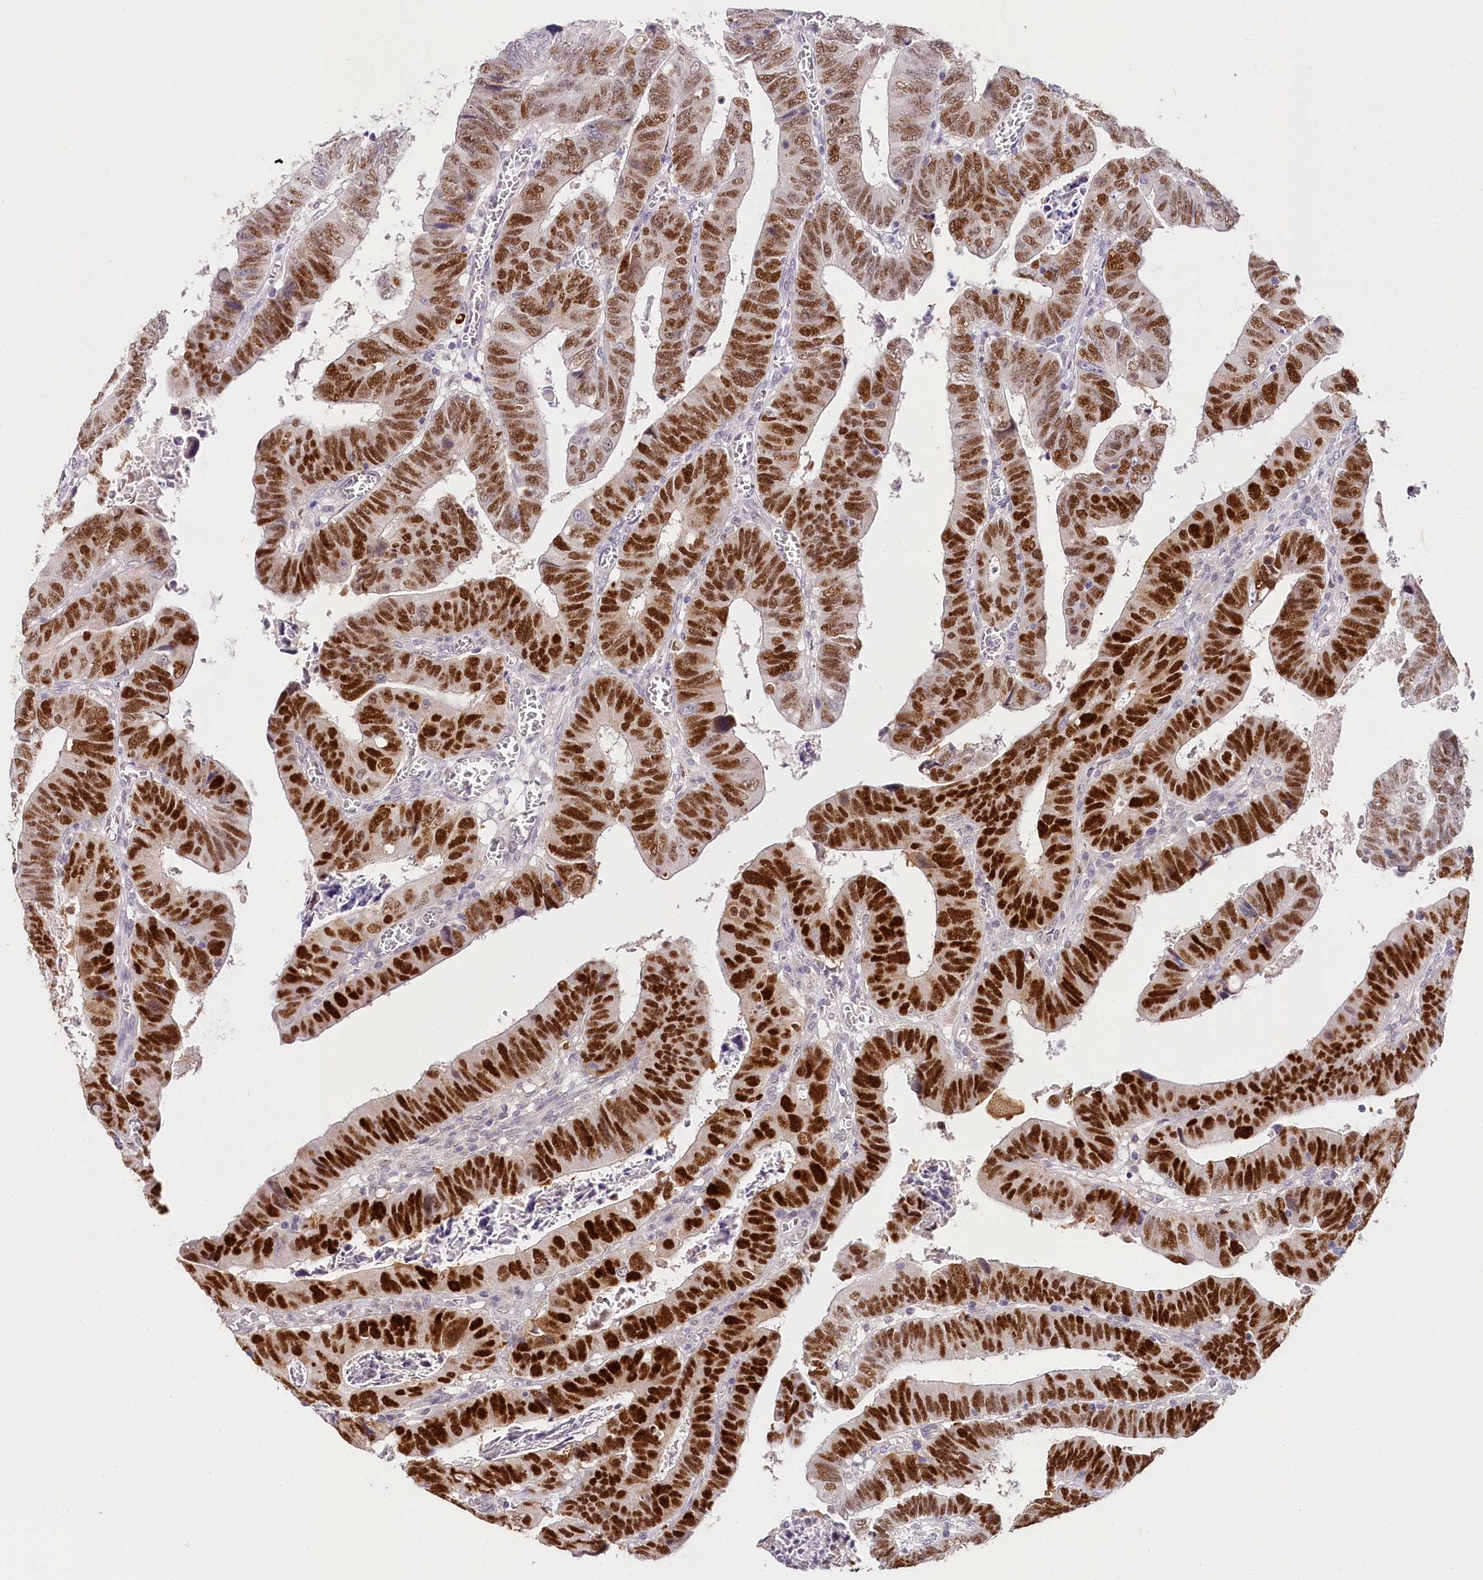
{"staining": {"intensity": "strong", "quantity": ">75%", "location": "nuclear"}, "tissue": "colorectal cancer", "cell_type": "Tumor cells", "image_type": "cancer", "snomed": [{"axis": "morphology", "description": "Normal tissue, NOS"}, {"axis": "morphology", "description": "Adenocarcinoma, NOS"}, {"axis": "topography", "description": "Rectum"}], "caption": "A high-resolution histopathology image shows immunohistochemistry (IHC) staining of colorectal adenocarcinoma, which displays strong nuclear staining in approximately >75% of tumor cells. The staining was performed using DAB (3,3'-diaminobenzidine), with brown indicating positive protein expression. Nuclei are stained blue with hematoxylin.", "gene": "TP53", "patient": {"sex": "female", "age": 65}}